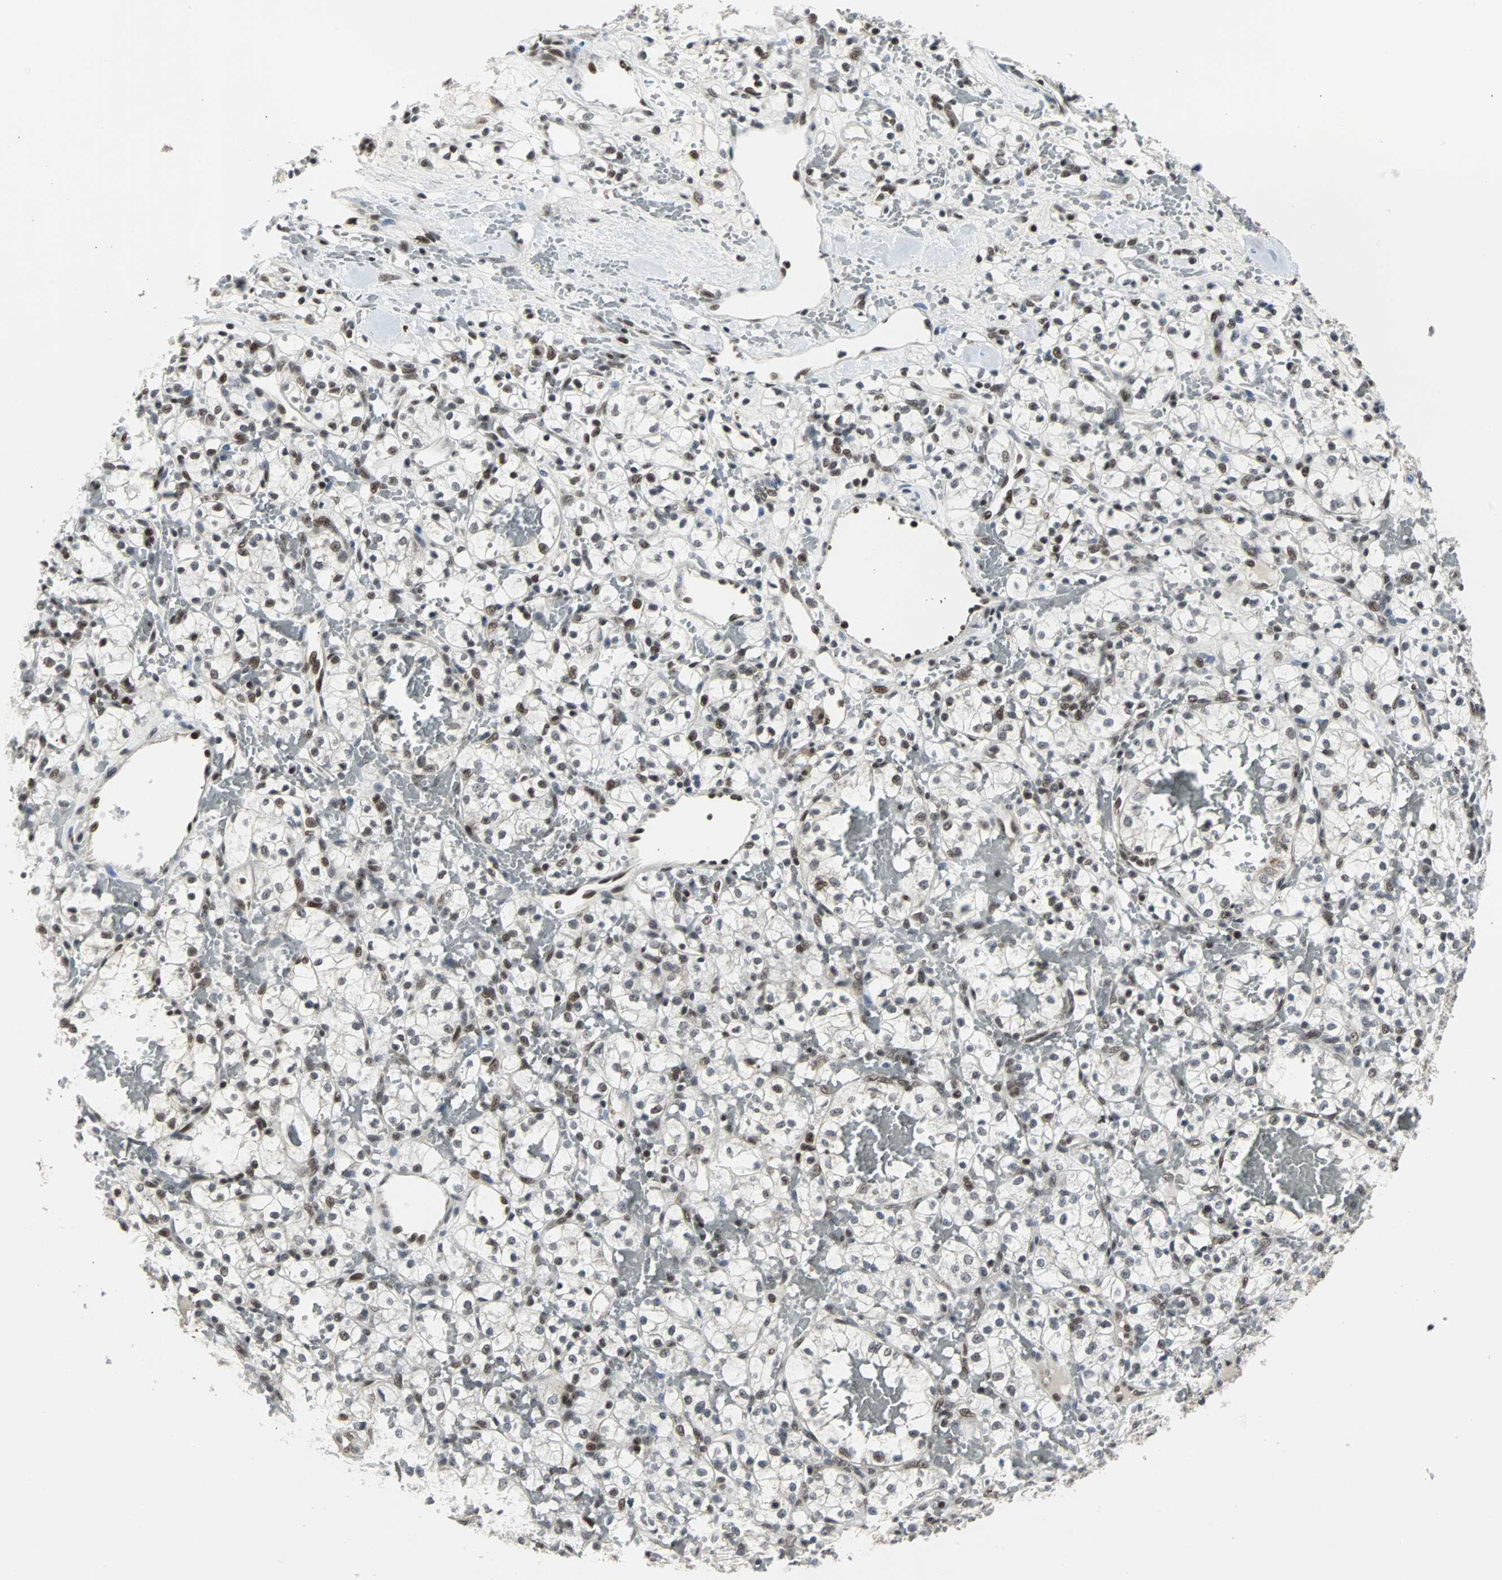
{"staining": {"intensity": "moderate", "quantity": ">75%", "location": "nuclear"}, "tissue": "renal cancer", "cell_type": "Tumor cells", "image_type": "cancer", "snomed": [{"axis": "morphology", "description": "Adenocarcinoma, NOS"}, {"axis": "topography", "description": "Kidney"}], "caption": "A micrograph of human adenocarcinoma (renal) stained for a protein shows moderate nuclear brown staining in tumor cells.", "gene": "TERF2IP", "patient": {"sex": "female", "age": 60}}